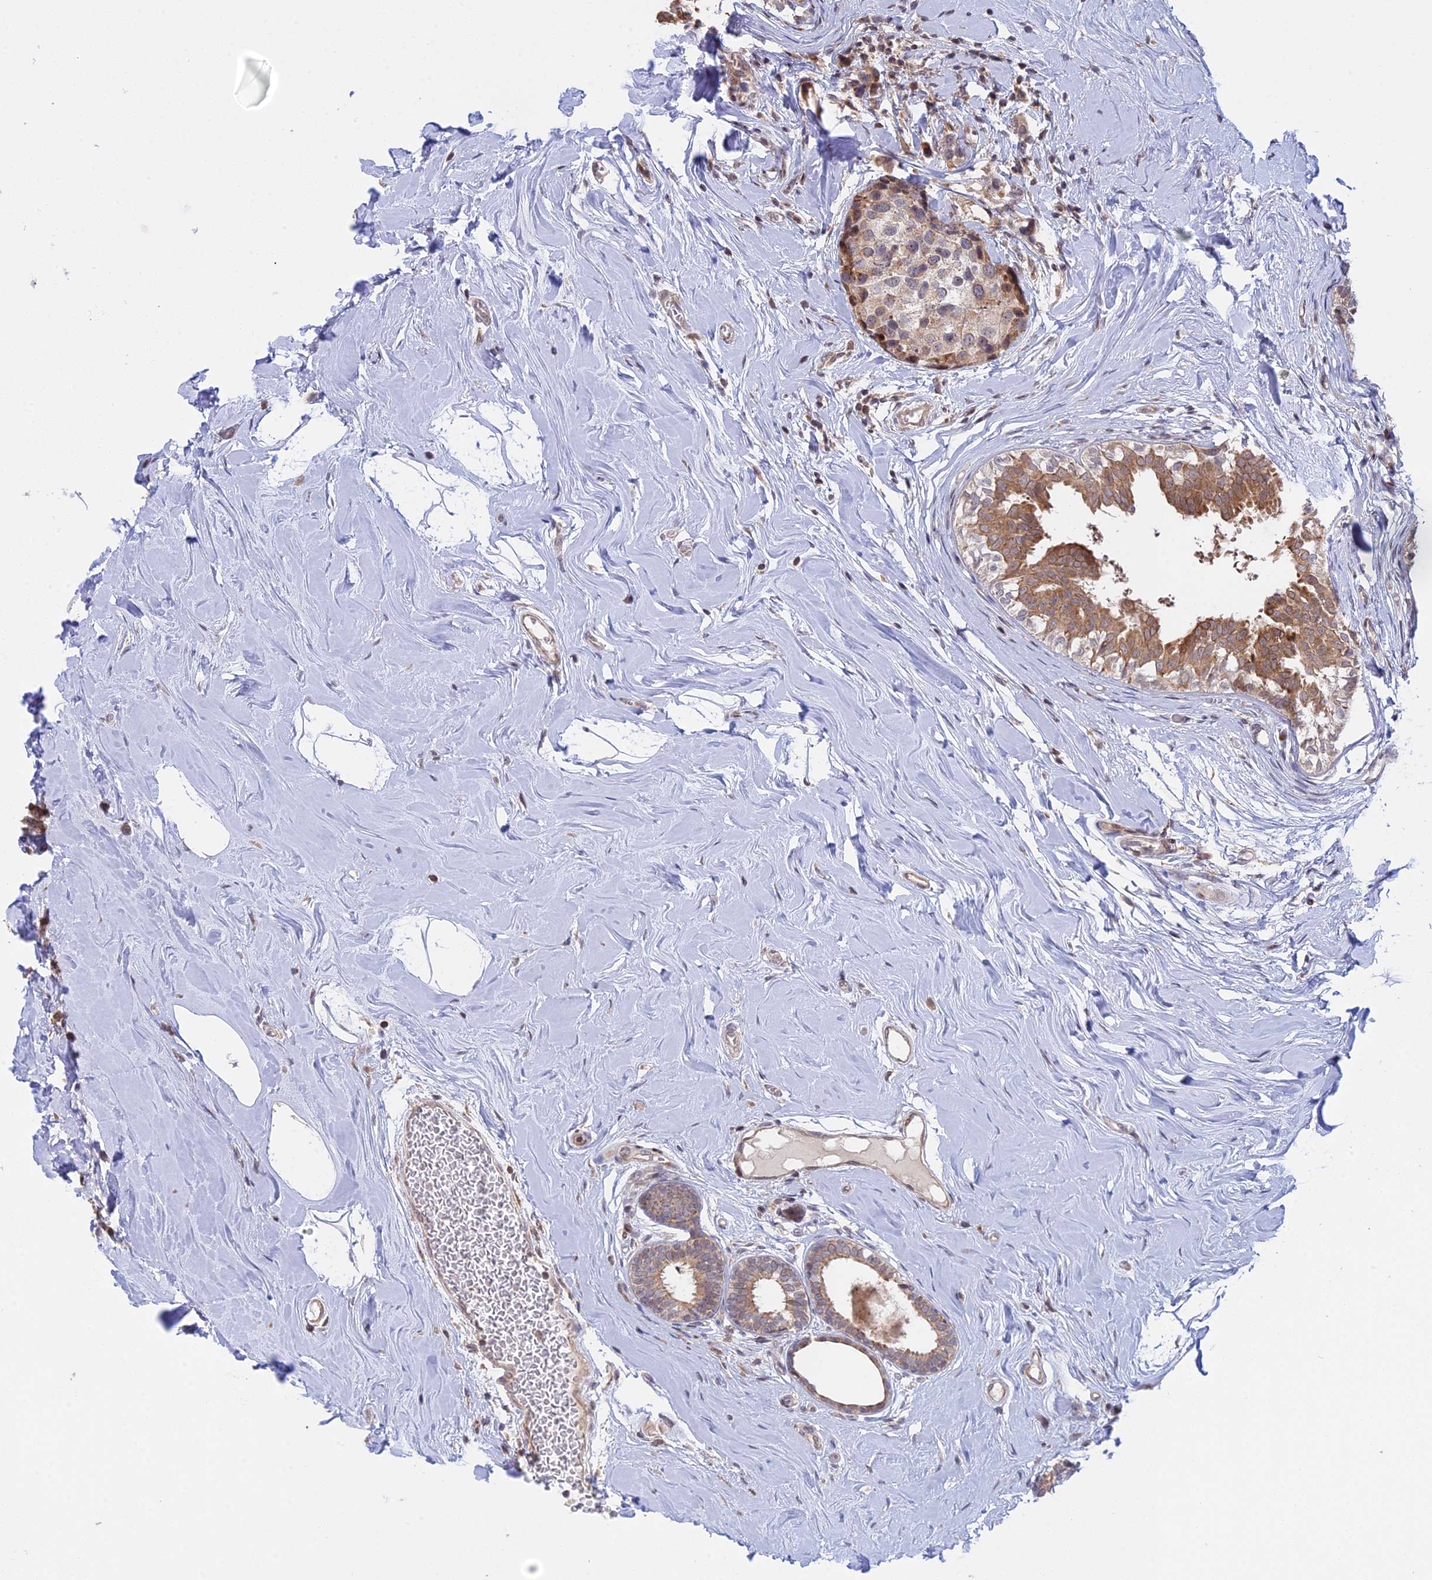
{"staining": {"intensity": "weak", "quantity": "25%-75%", "location": "cytoplasmic/membranous"}, "tissue": "breast cancer", "cell_type": "Tumor cells", "image_type": "cancer", "snomed": [{"axis": "morphology", "description": "Lobular carcinoma"}, {"axis": "topography", "description": "Breast"}], "caption": "Protein expression analysis of breast cancer demonstrates weak cytoplasmic/membranous staining in approximately 25%-75% of tumor cells.", "gene": "GSKIP", "patient": {"sex": "female", "age": 59}}